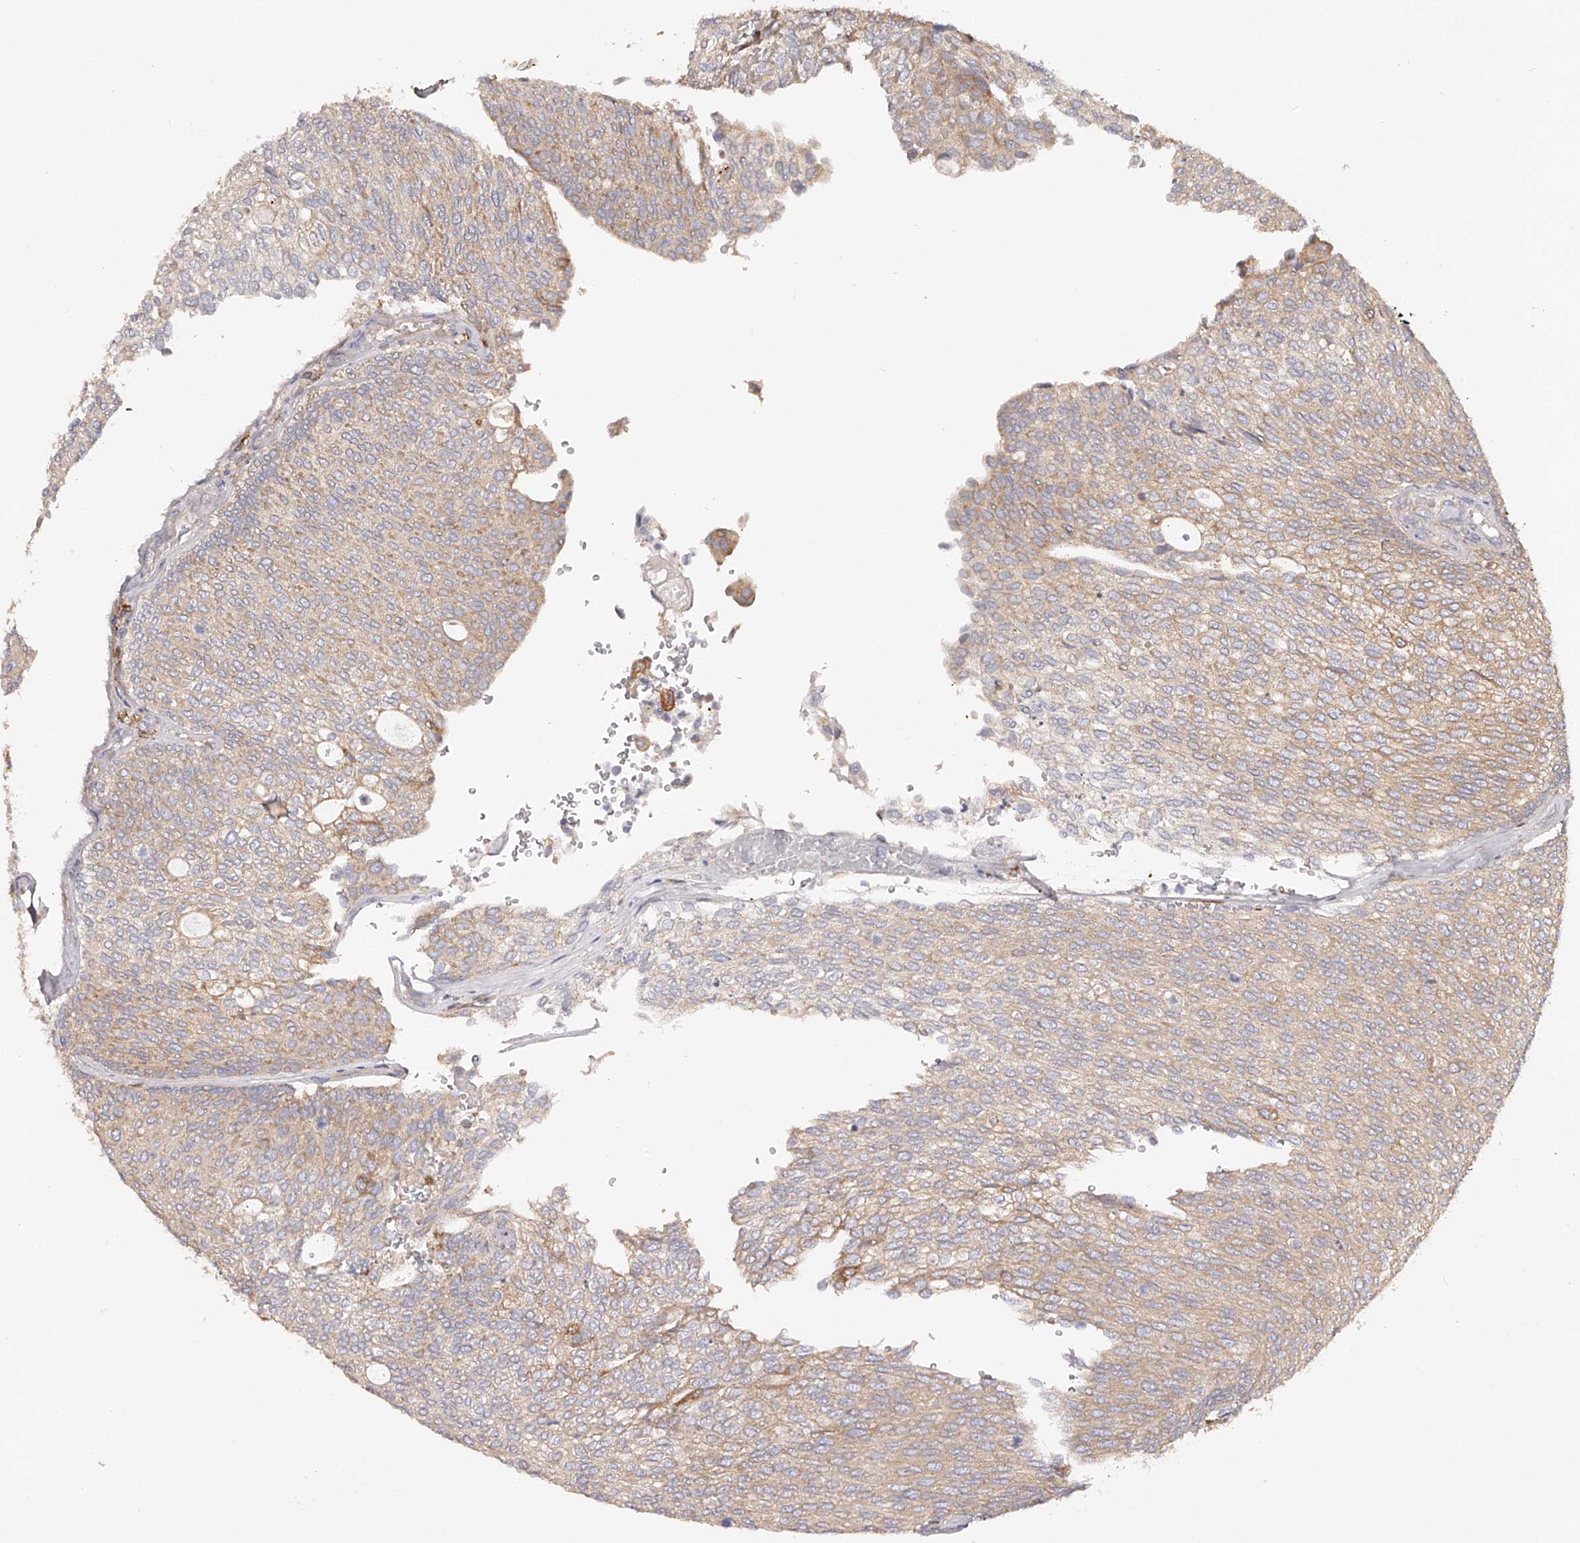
{"staining": {"intensity": "moderate", "quantity": ">75%", "location": "cytoplasmic/membranous"}, "tissue": "urothelial cancer", "cell_type": "Tumor cells", "image_type": "cancer", "snomed": [{"axis": "morphology", "description": "Urothelial carcinoma, Low grade"}, {"axis": "topography", "description": "Urinary bladder"}], "caption": "A medium amount of moderate cytoplasmic/membranous staining is seen in approximately >75% of tumor cells in urothelial cancer tissue.", "gene": "LAP3", "patient": {"sex": "female", "age": 79}}